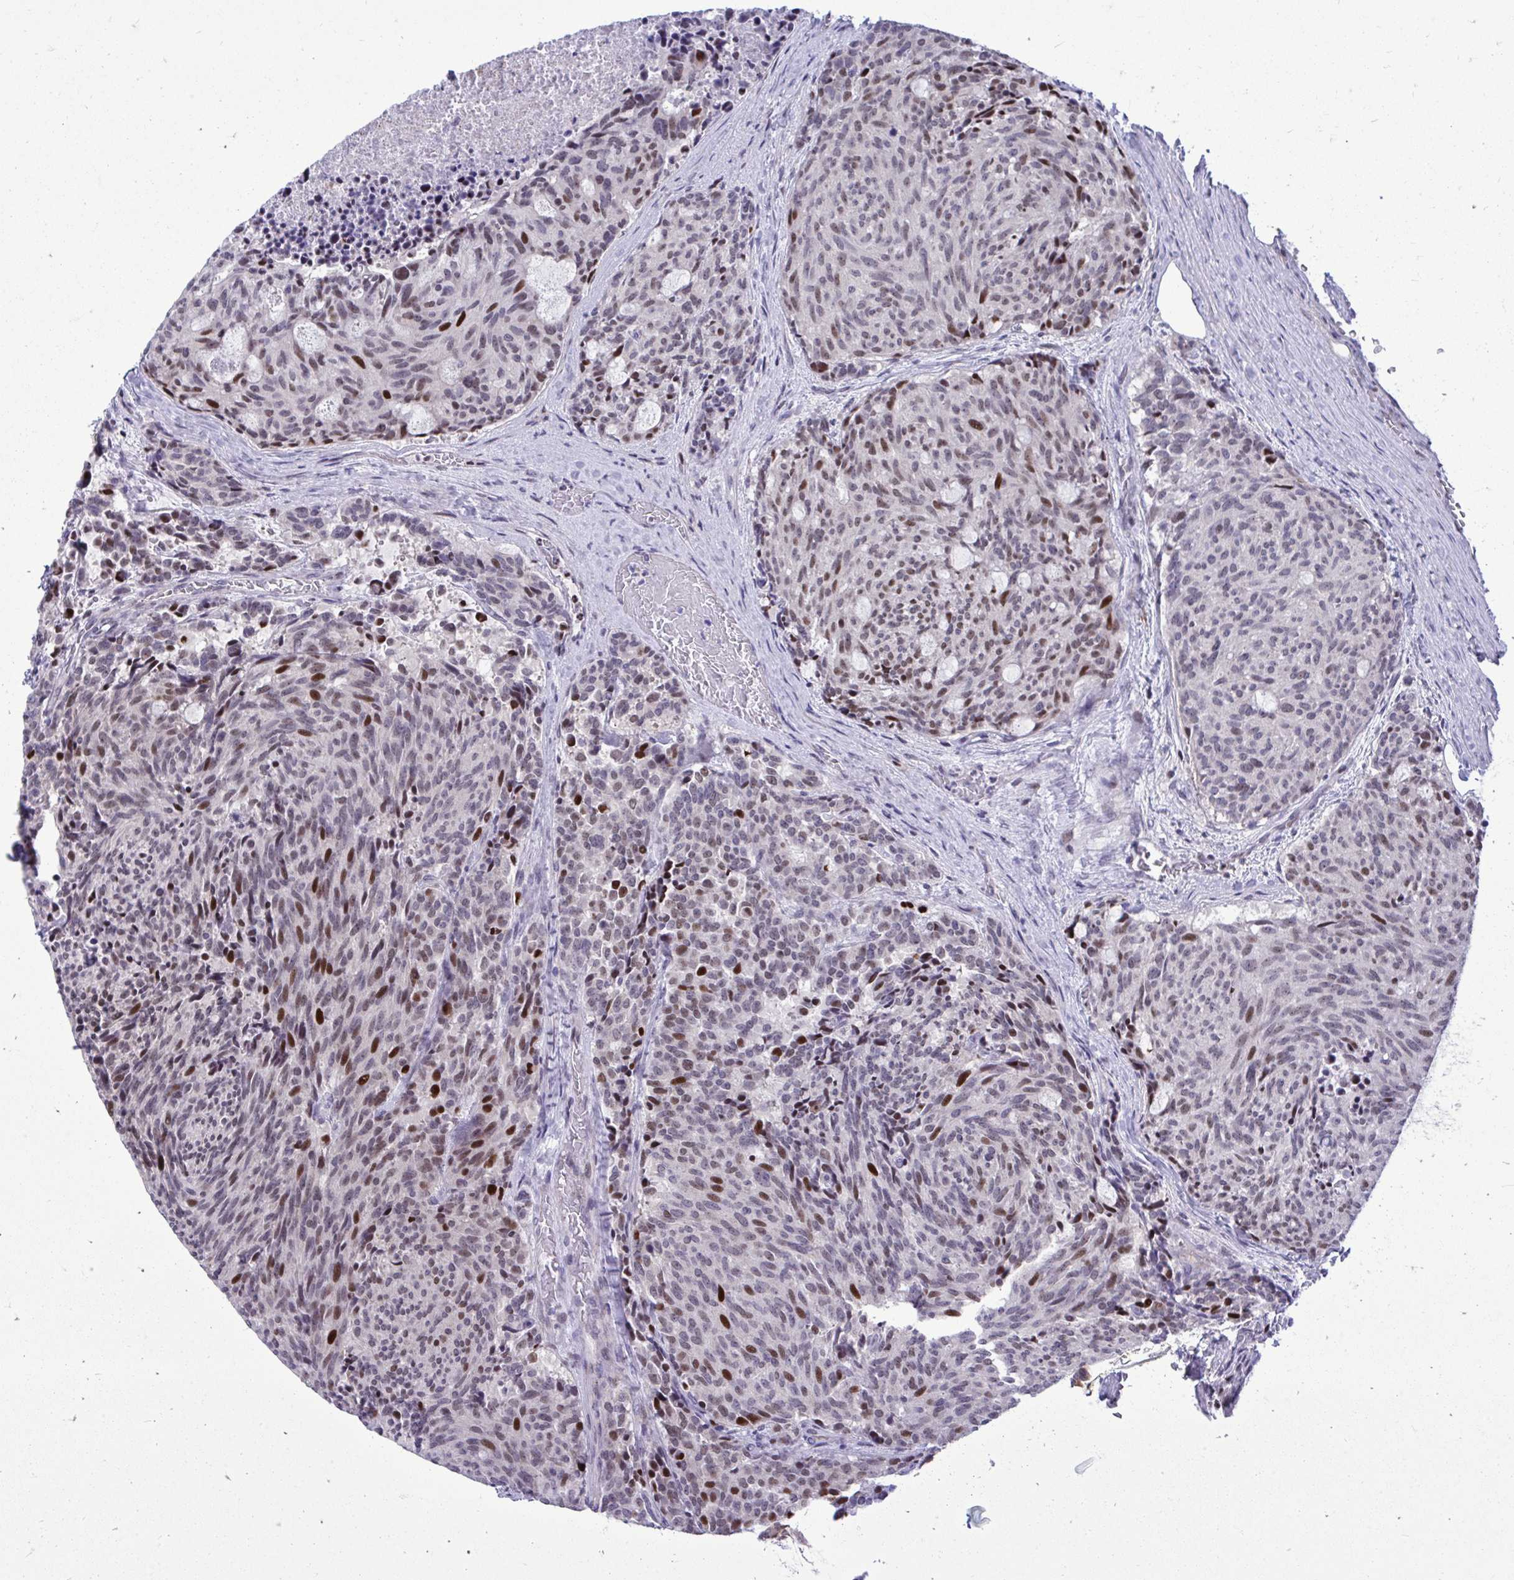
{"staining": {"intensity": "strong", "quantity": "<25%", "location": "nuclear"}, "tissue": "carcinoid", "cell_type": "Tumor cells", "image_type": "cancer", "snomed": [{"axis": "morphology", "description": "Carcinoid, malignant, NOS"}, {"axis": "topography", "description": "Pancreas"}], "caption": "Human carcinoid (malignant) stained with a brown dye displays strong nuclear positive positivity in about <25% of tumor cells.", "gene": "C14orf39", "patient": {"sex": "female", "age": 54}}